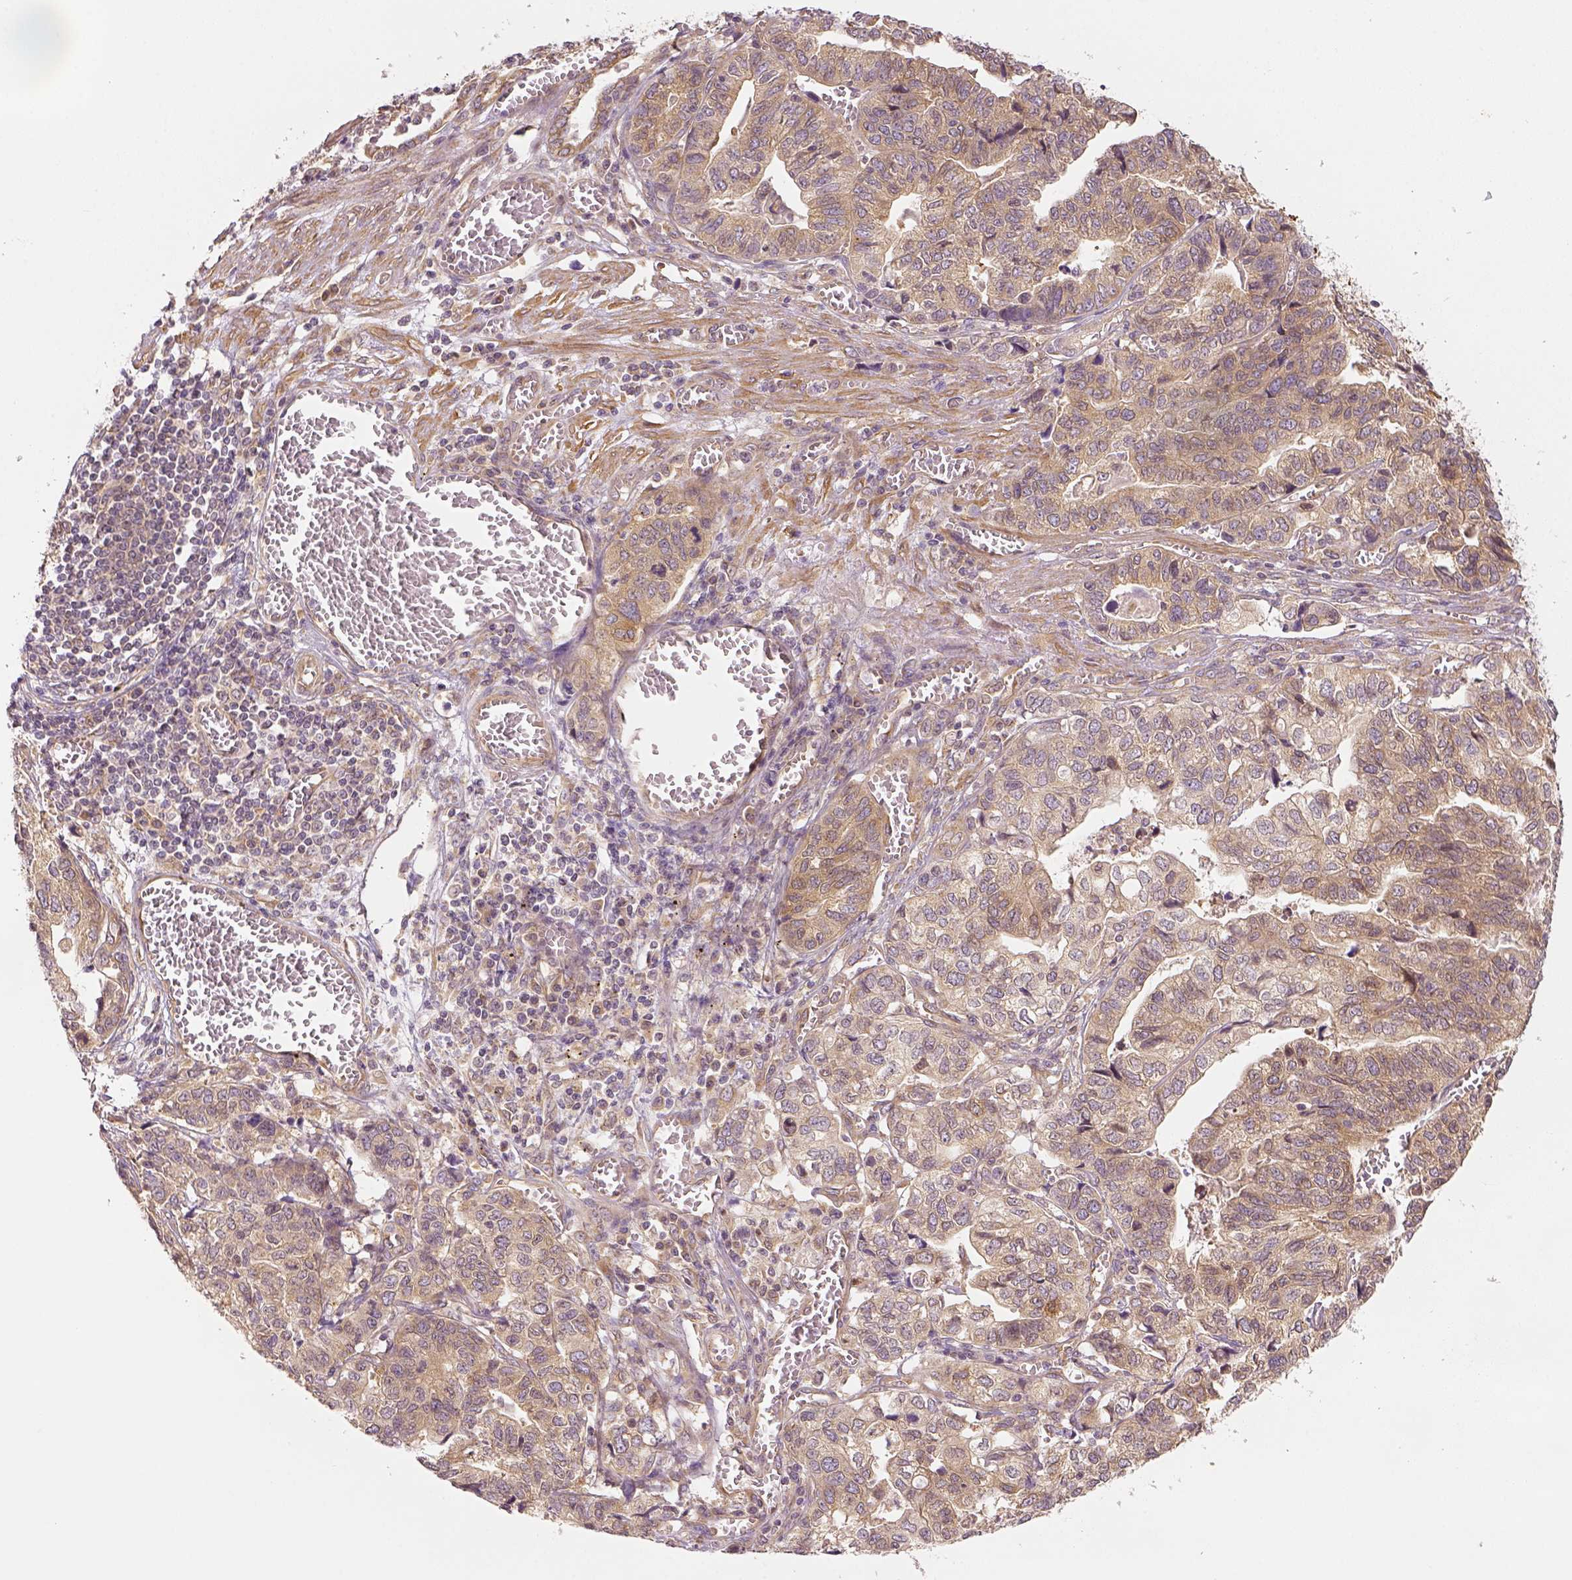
{"staining": {"intensity": "moderate", "quantity": ">75%", "location": "cytoplasmic/membranous"}, "tissue": "stomach cancer", "cell_type": "Tumor cells", "image_type": "cancer", "snomed": [{"axis": "morphology", "description": "Adenocarcinoma, NOS"}, {"axis": "topography", "description": "Stomach, upper"}], "caption": "The micrograph displays immunohistochemical staining of adenocarcinoma (stomach). There is moderate cytoplasmic/membranous staining is identified in about >75% of tumor cells. The protein of interest is stained brown, and the nuclei are stained in blue (DAB IHC with brightfield microscopy, high magnification).", "gene": "PAIP1", "patient": {"sex": "female", "age": 67}}